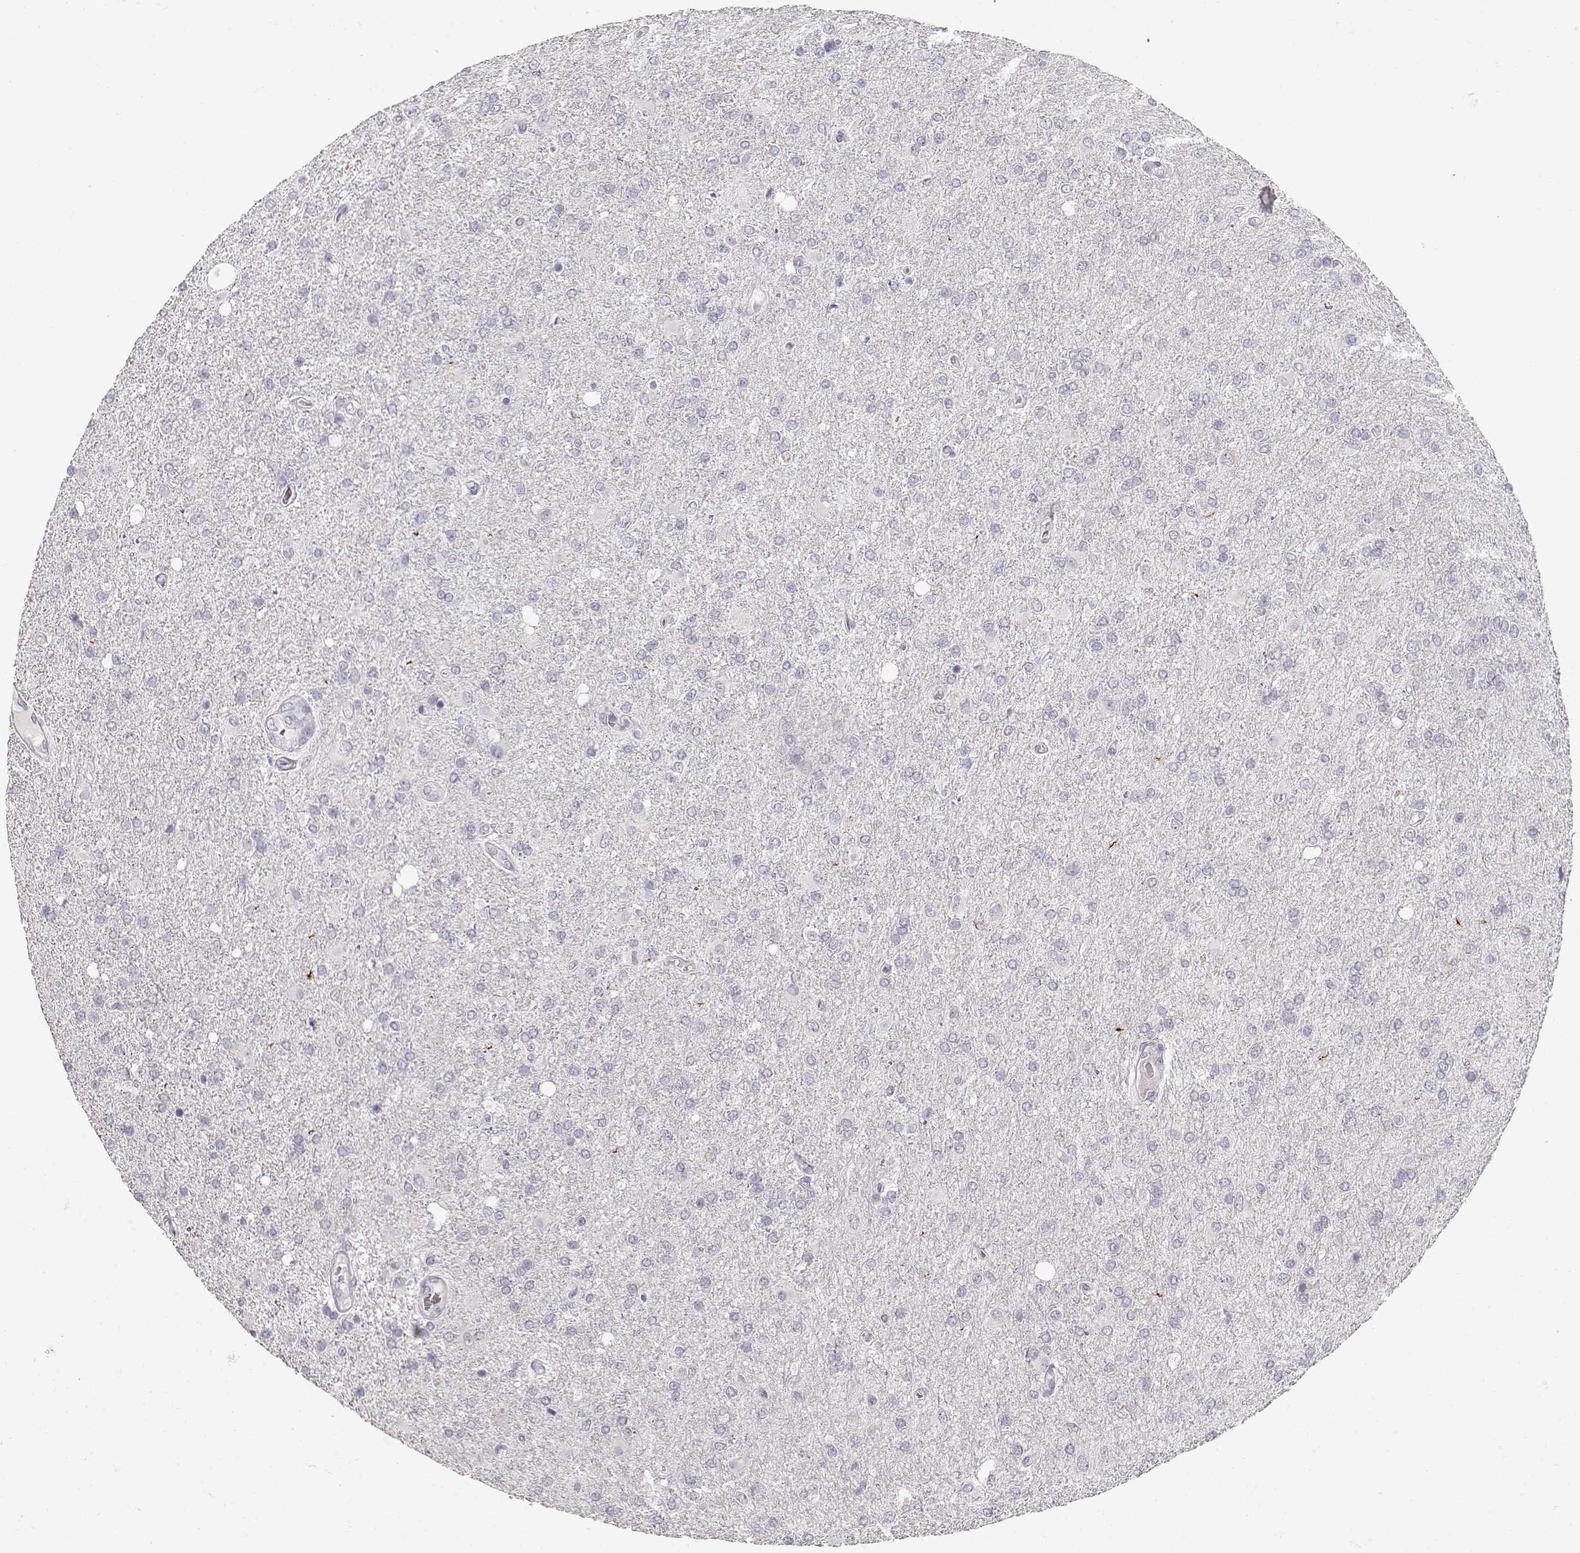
{"staining": {"intensity": "negative", "quantity": "none", "location": "none"}, "tissue": "glioma", "cell_type": "Tumor cells", "image_type": "cancer", "snomed": [{"axis": "morphology", "description": "Glioma, malignant, High grade"}, {"axis": "topography", "description": "Cerebral cortex"}], "caption": "An immunohistochemistry micrograph of glioma is shown. There is no staining in tumor cells of glioma.", "gene": "TPH2", "patient": {"sex": "male", "age": 70}}